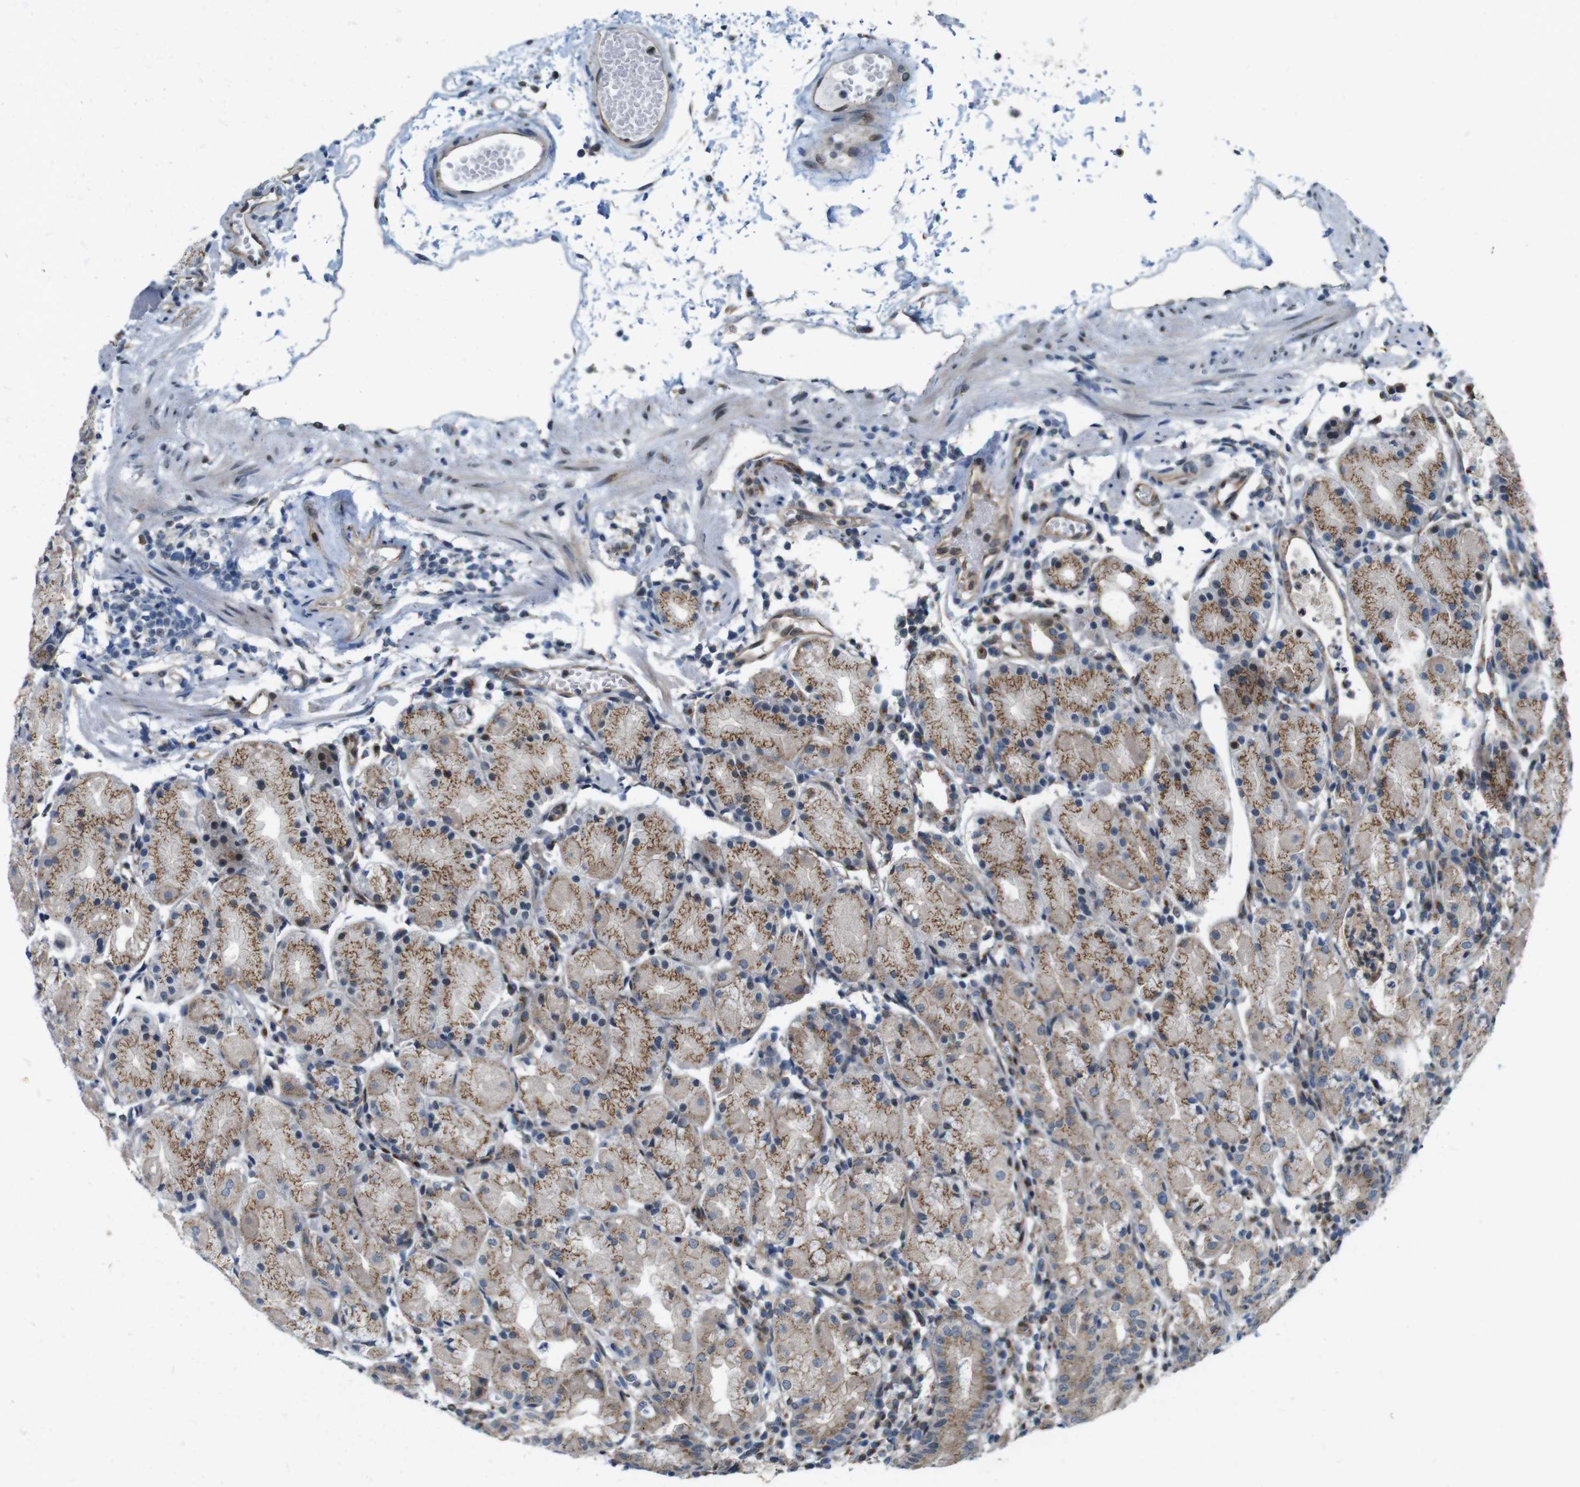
{"staining": {"intensity": "moderate", "quantity": ">75%", "location": "cytoplasmic/membranous"}, "tissue": "stomach", "cell_type": "Glandular cells", "image_type": "normal", "snomed": [{"axis": "morphology", "description": "Normal tissue, NOS"}, {"axis": "topography", "description": "Stomach"}, {"axis": "topography", "description": "Stomach, lower"}], "caption": "High-power microscopy captured an IHC micrograph of benign stomach, revealing moderate cytoplasmic/membranous positivity in approximately >75% of glandular cells.", "gene": "SKI", "patient": {"sex": "female", "age": 75}}